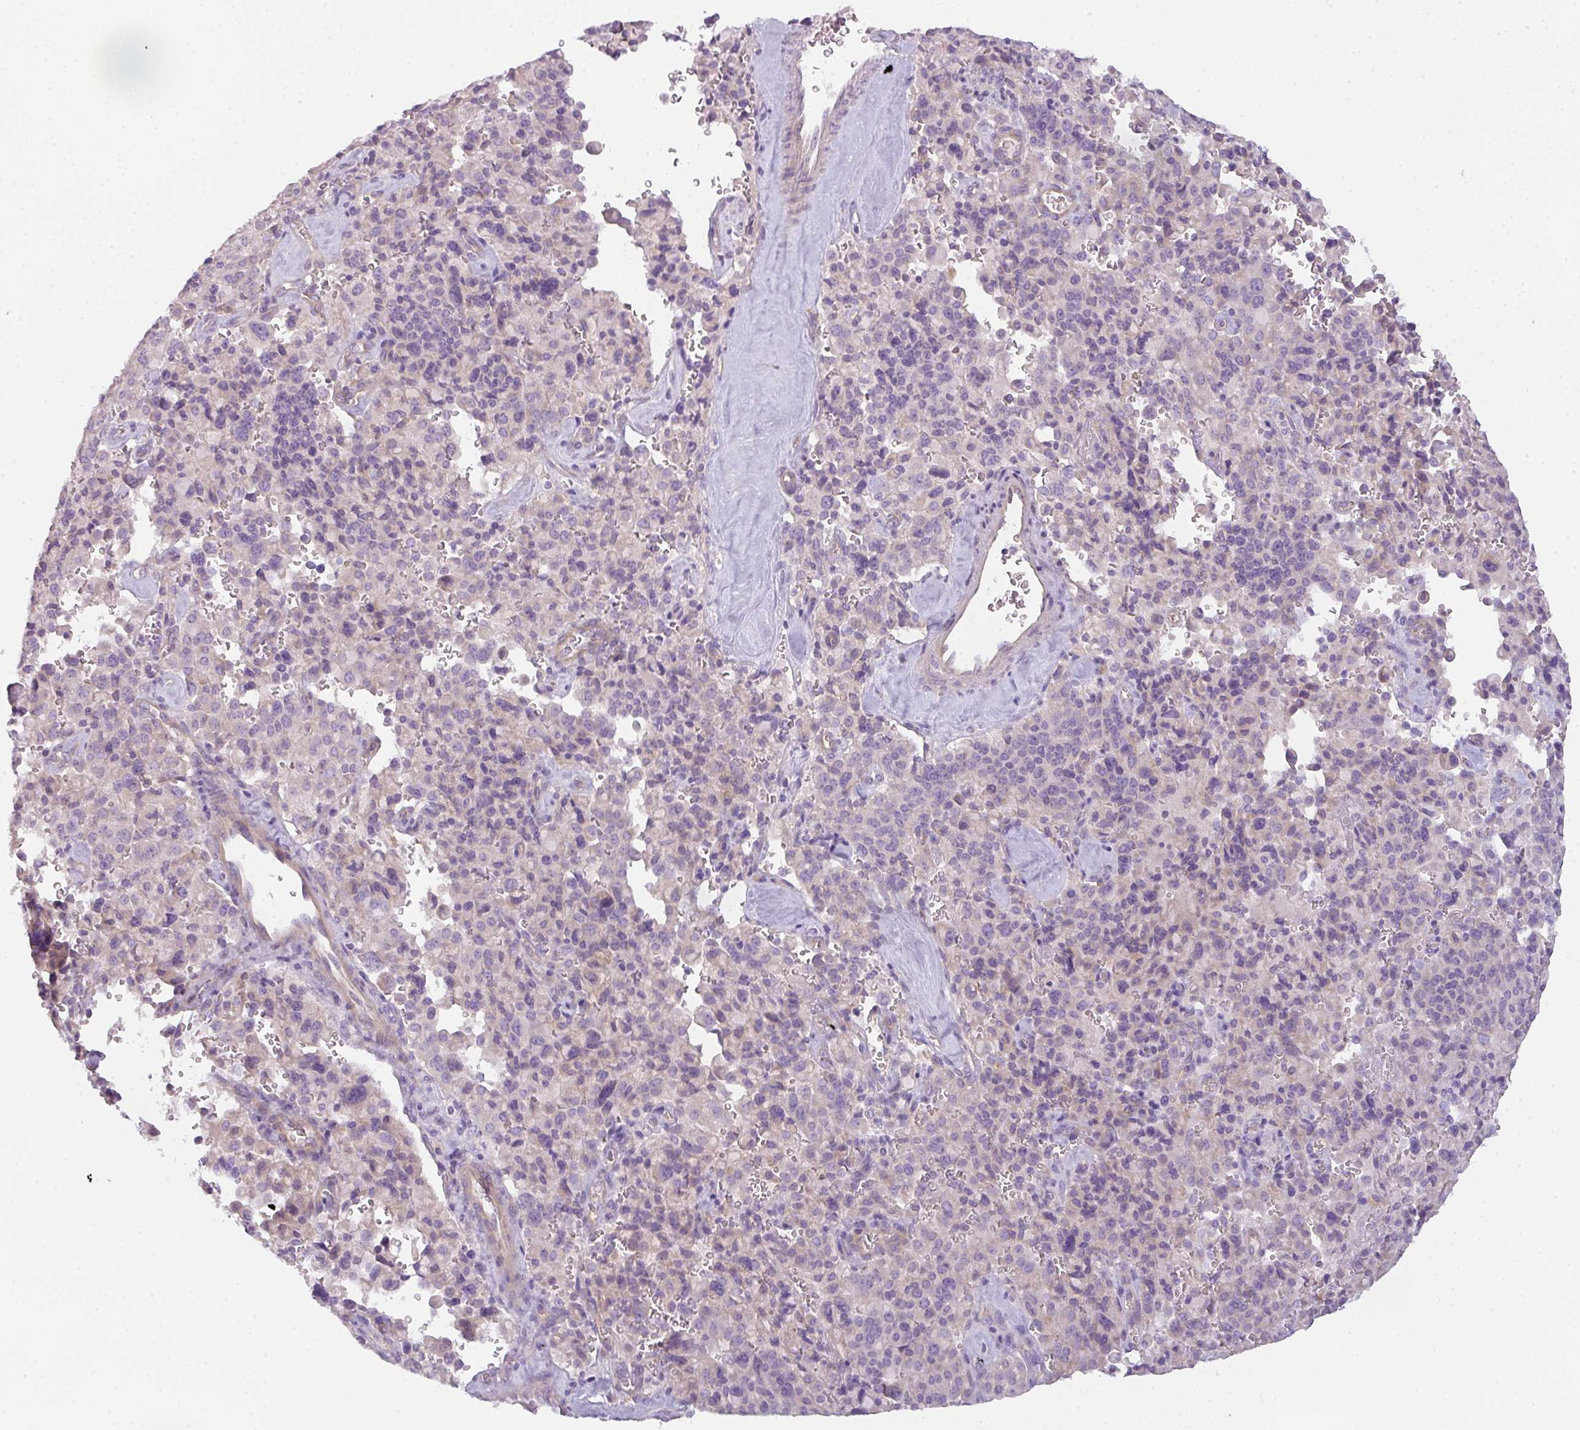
{"staining": {"intensity": "negative", "quantity": "none", "location": "none"}, "tissue": "pancreatic cancer", "cell_type": "Tumor cells", "image_type": "cancer", "snomed": [{"axis": "morphology", "description": "Adenocarcinoma, NOS"}, {"axis": "topography", "description": "Pancreas"}], "caption": "Immunohistochemistry of human adenocarcinoma (pancreatic) shows no staining in tumor cells. (DAB (3,3'-diaminobenzidine) immunohistochemistry (IHC) with hematoxylin counter stain).", "gene": "FILIP1", "patient": {"sex": "male", "age": 65}}